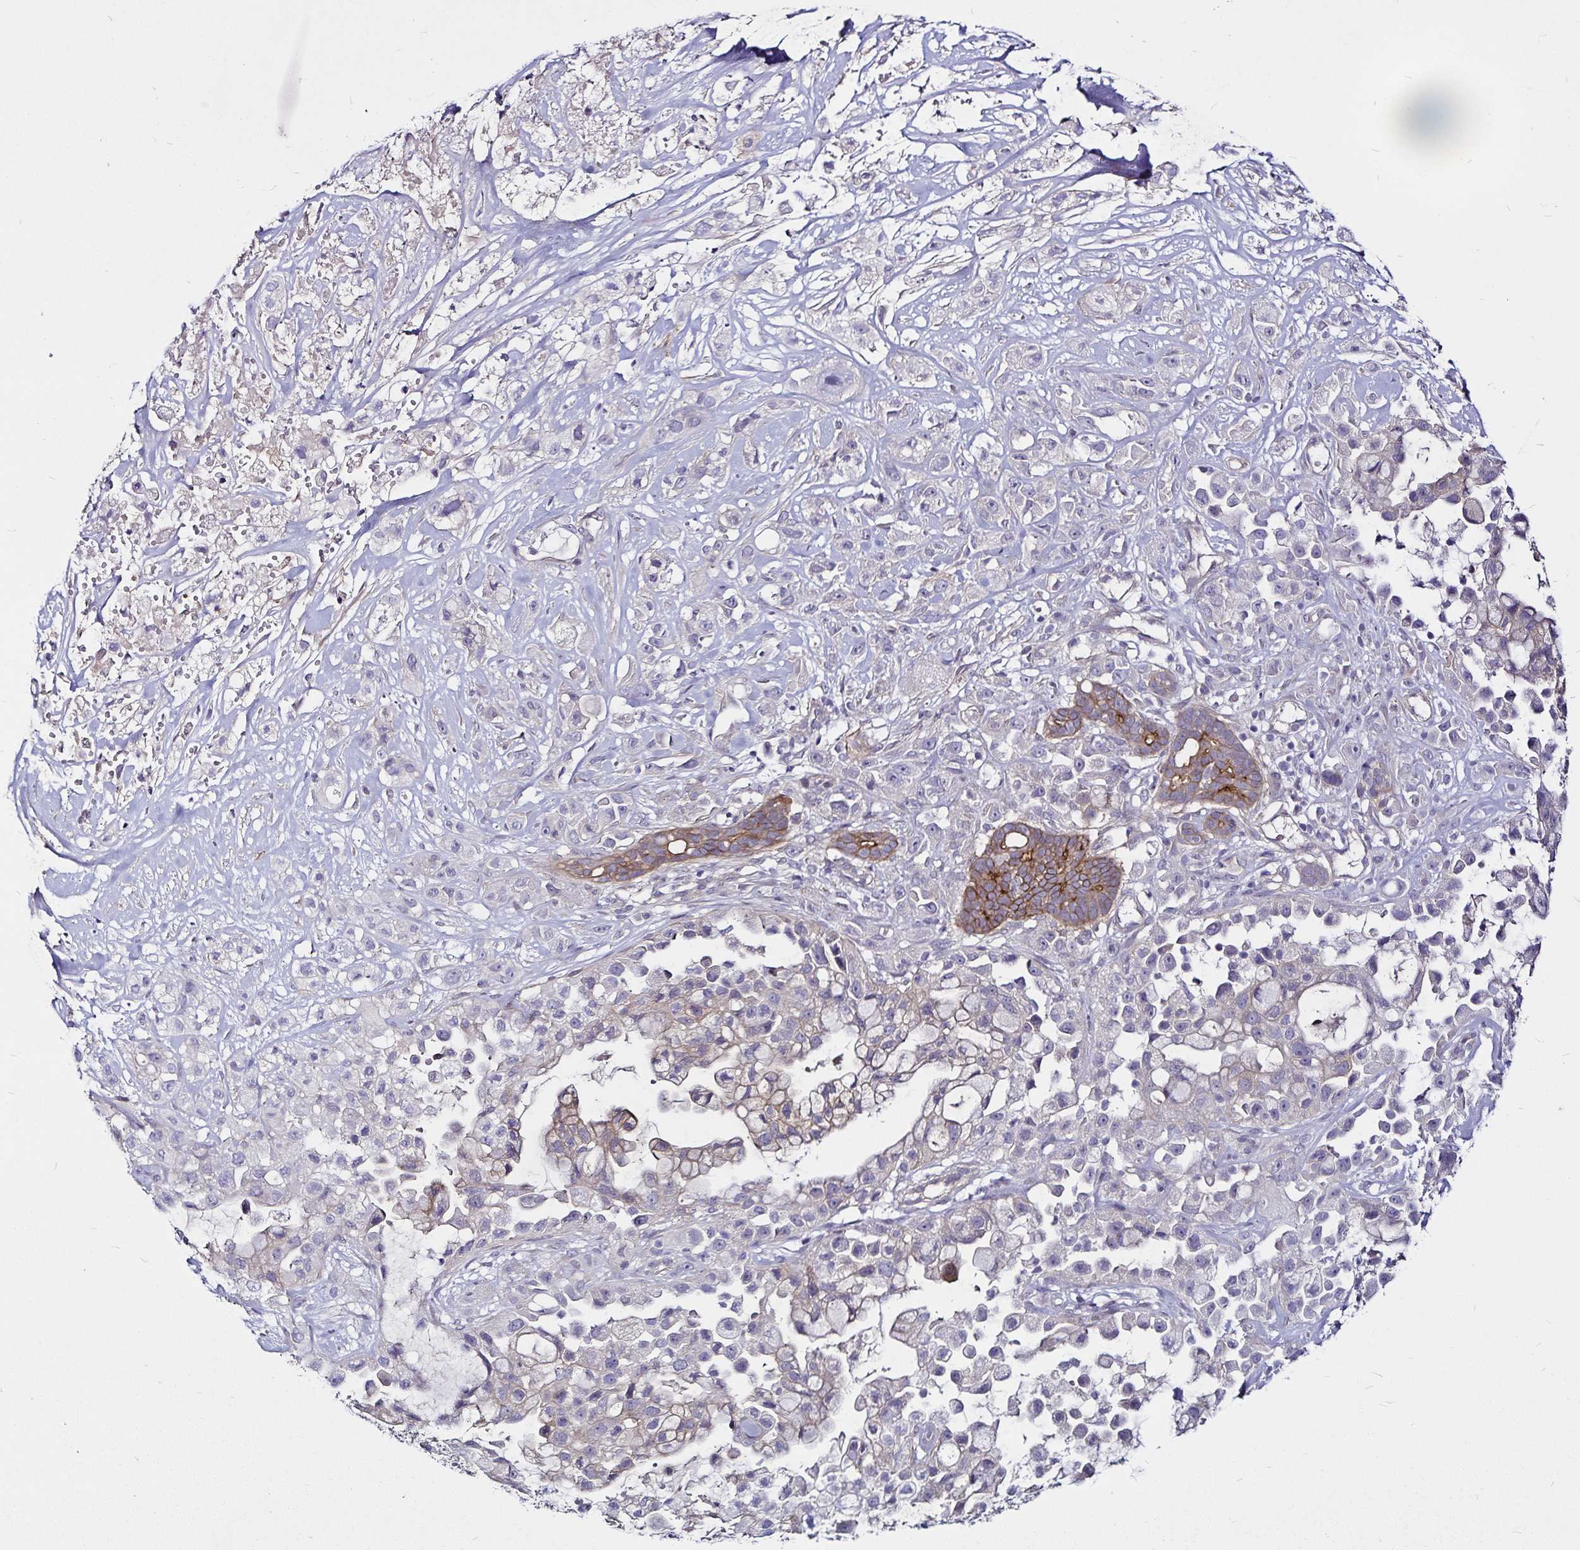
{"staining": {"intensity": "moderate", "quantity": "<25%", "location": "cytoplasmic/membranous"}, "tissue": "pancreatic cancer", "cell_type": "Tumor cells", "image_type": "cancer", "snomed": [{"axis": "morphology", "description": "Adenocarcinoma, NOS"}, {"axis": "topography", "description": "Pancreas"}], "caption": "An image of pancreatic cancer (adenocarcinoma) stained for a protein exhibits moderate cytoplasmic/membranous brown staining in tumor cells.", "gene": "GNG12", "patient": {"sex": "male", "age": 44}}